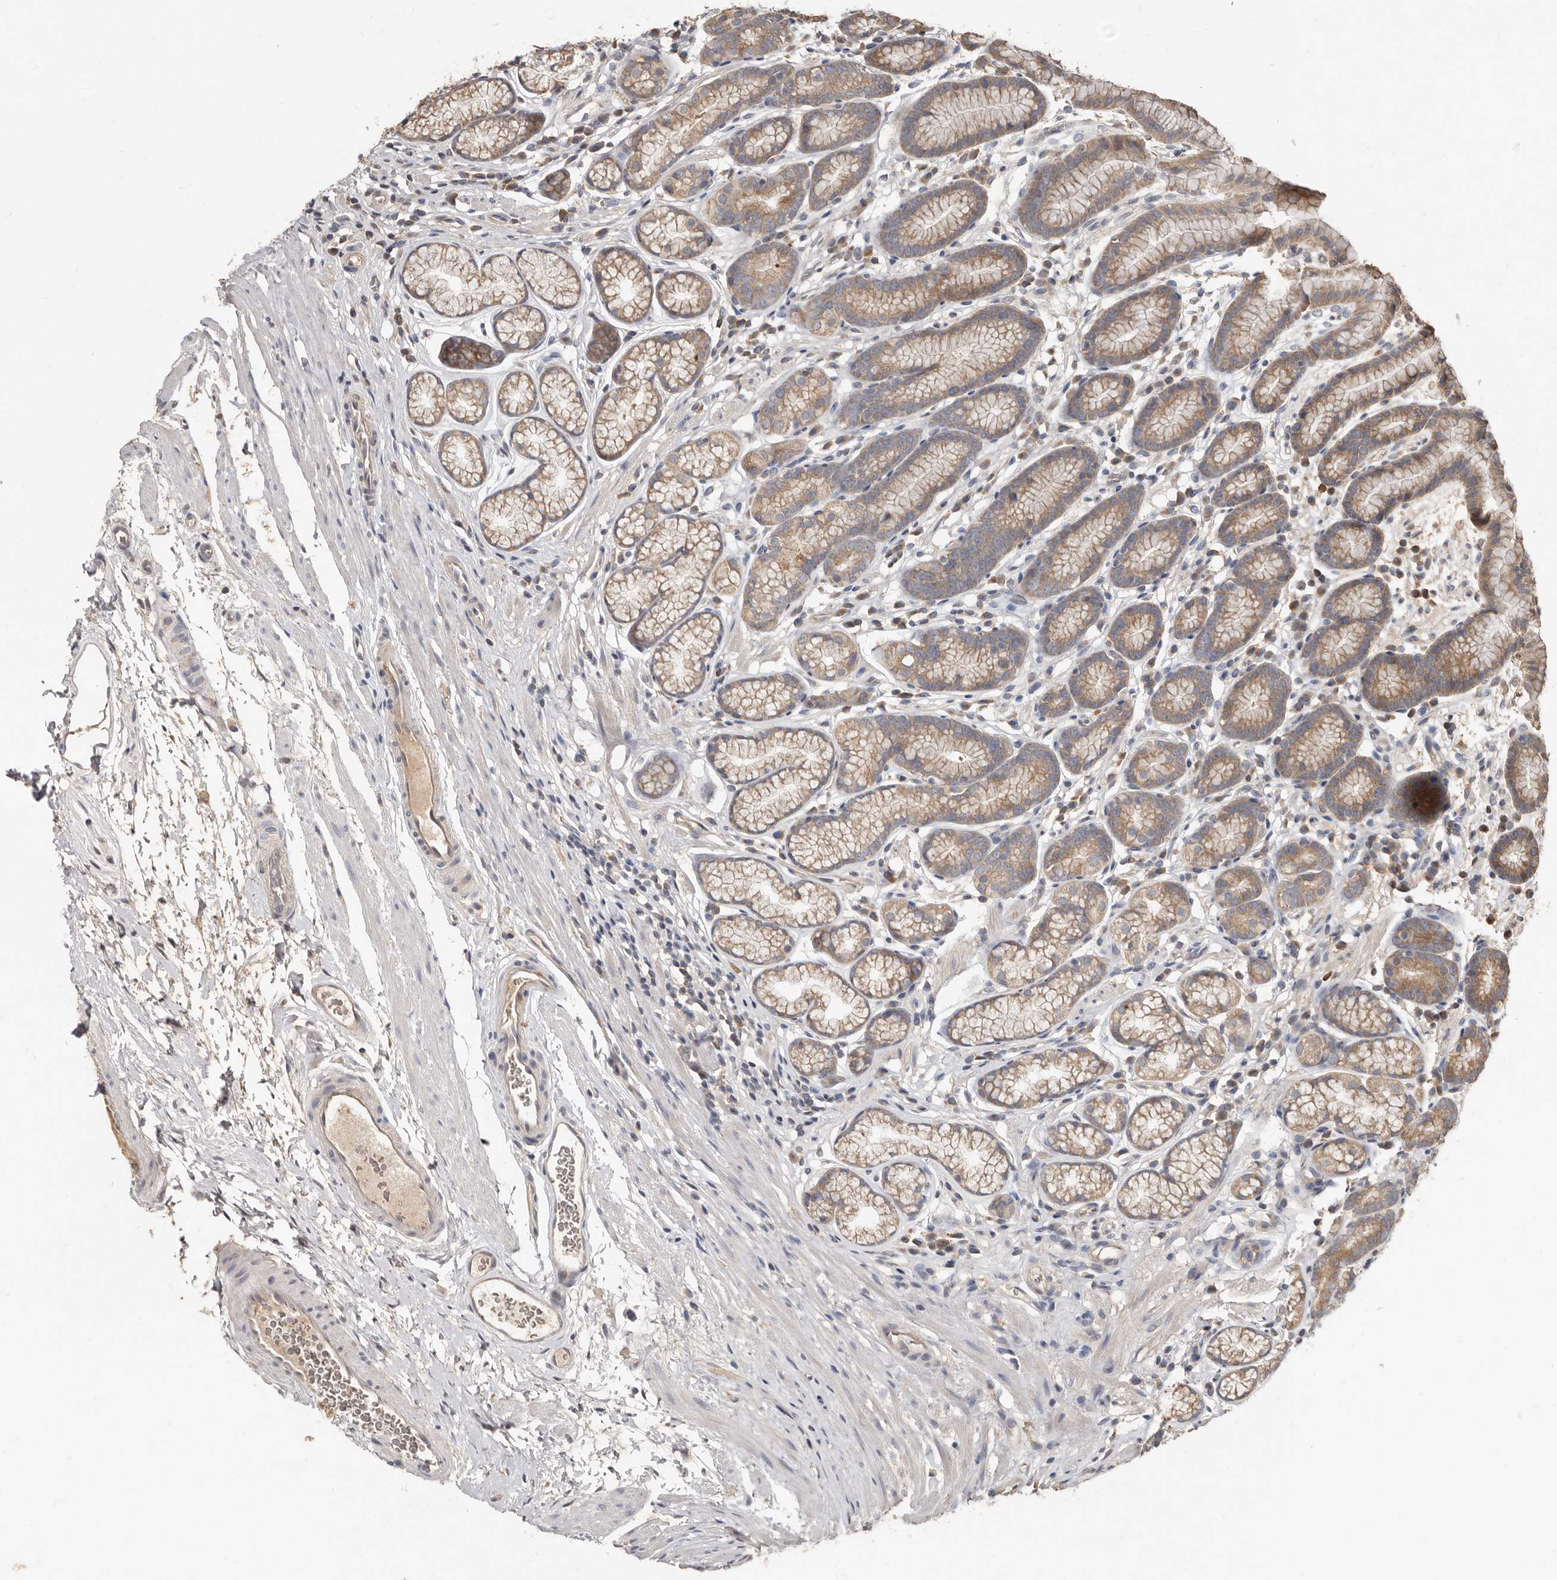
{"staining": {"intensity": "moderate", "quantity": ">75%", "location": "cytoplasmic/membranous"}, "tissue": "stomach", "cell_type": "Glandular cells", "image_type": "normal", "snomed": [{"axis": "morphology", "description": "Normal tissue, NOS"}, {"axis": "topography", "description": "Stomach"}], "caption": "Approximately >75% of glandular cells in normal stomach show moderate cytoplasmic/membranous protein positivity as visualized by brown immunohistochemical staining.", "gene": "KIF26B", "patient": {"sex": "male", "age": 42}}